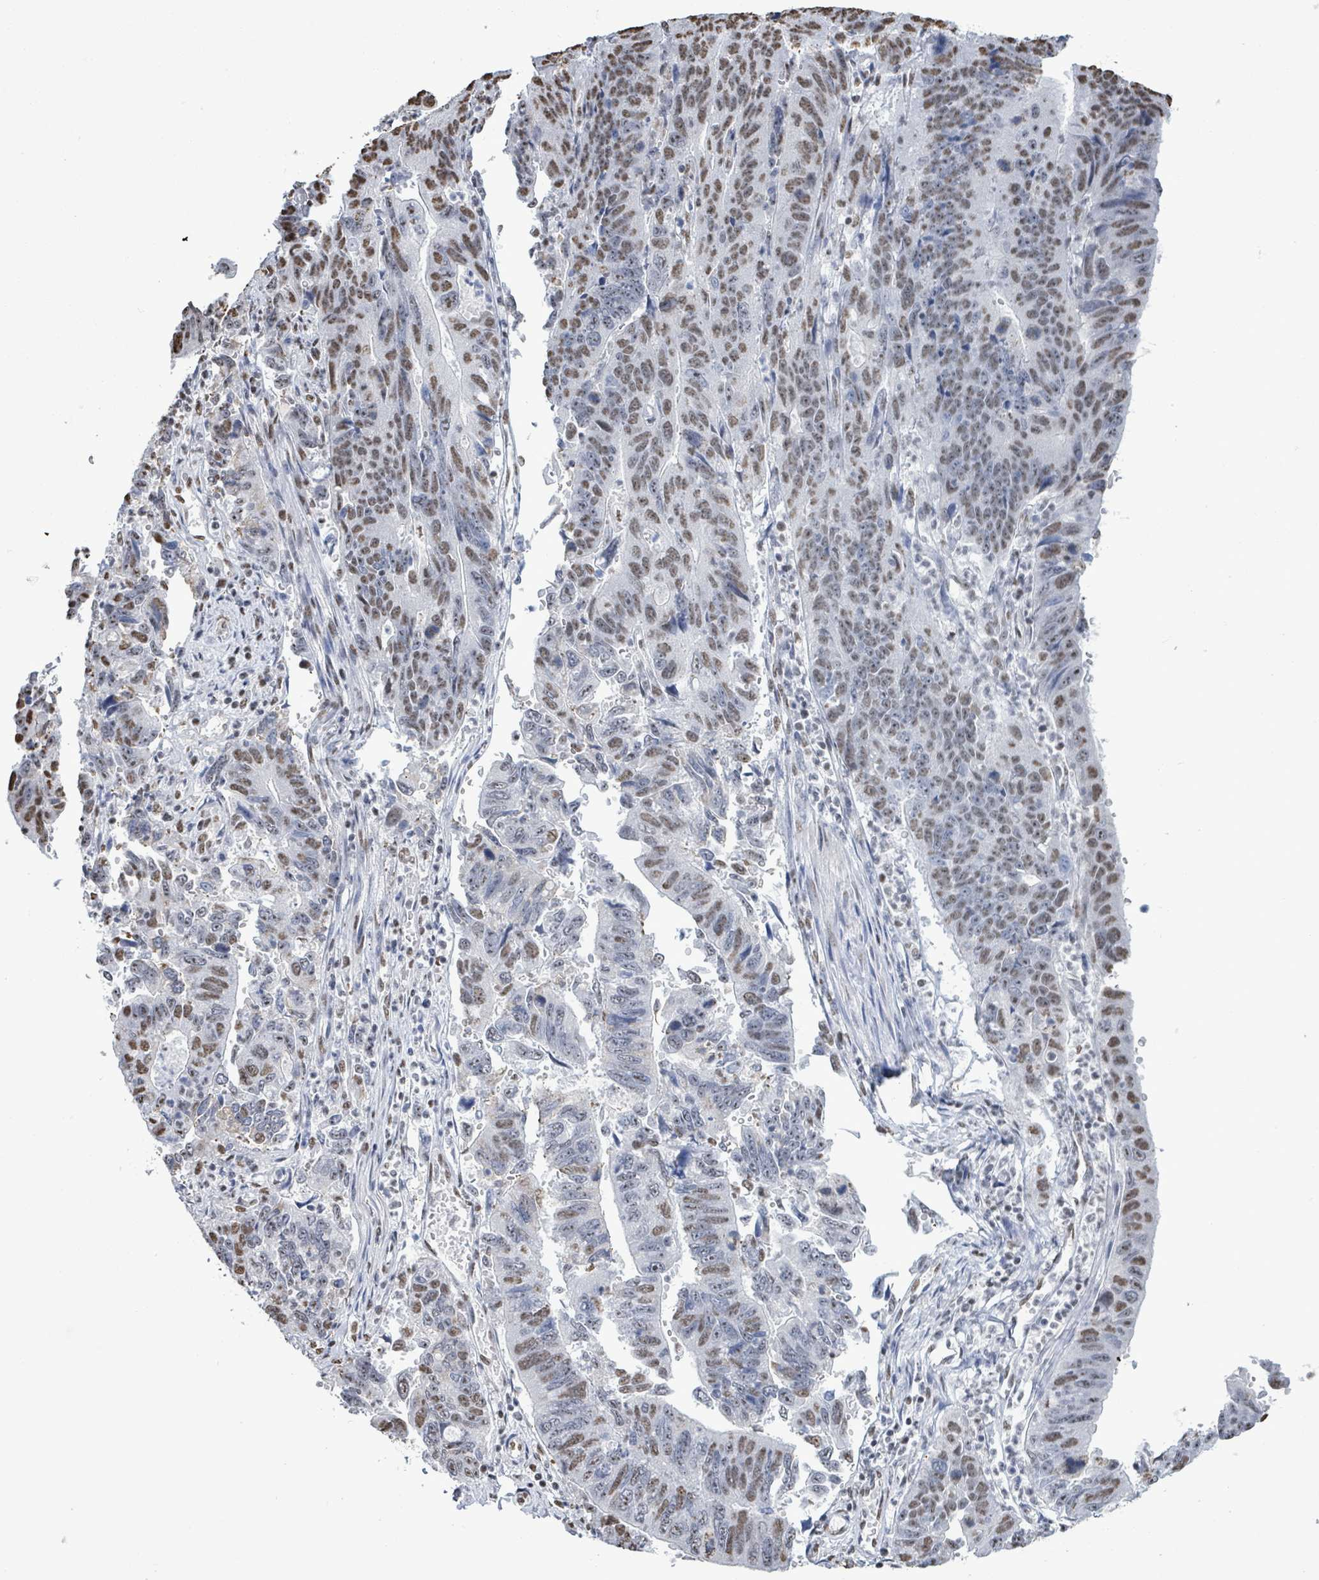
{"staining": {"intensity": "weak", "quantity": "25%-75%", "location": "nuclear"}, "tissue": "stomach cancer", "cell_type": "Tumor cells", "image_type": "cancer", "snomed": [{"axis": "morphology", "description": "Adenocarcinoma, NOS"}, {"axis": "topography", "description": "Stomach"}], "caption": "This is an image of IHC staining of adenocarcinoma (stomach), which shows weak positivity in the nuclear of tumor cells.", "gene": "SAMD14", "patient": {"sex": "male", "age": 59}}